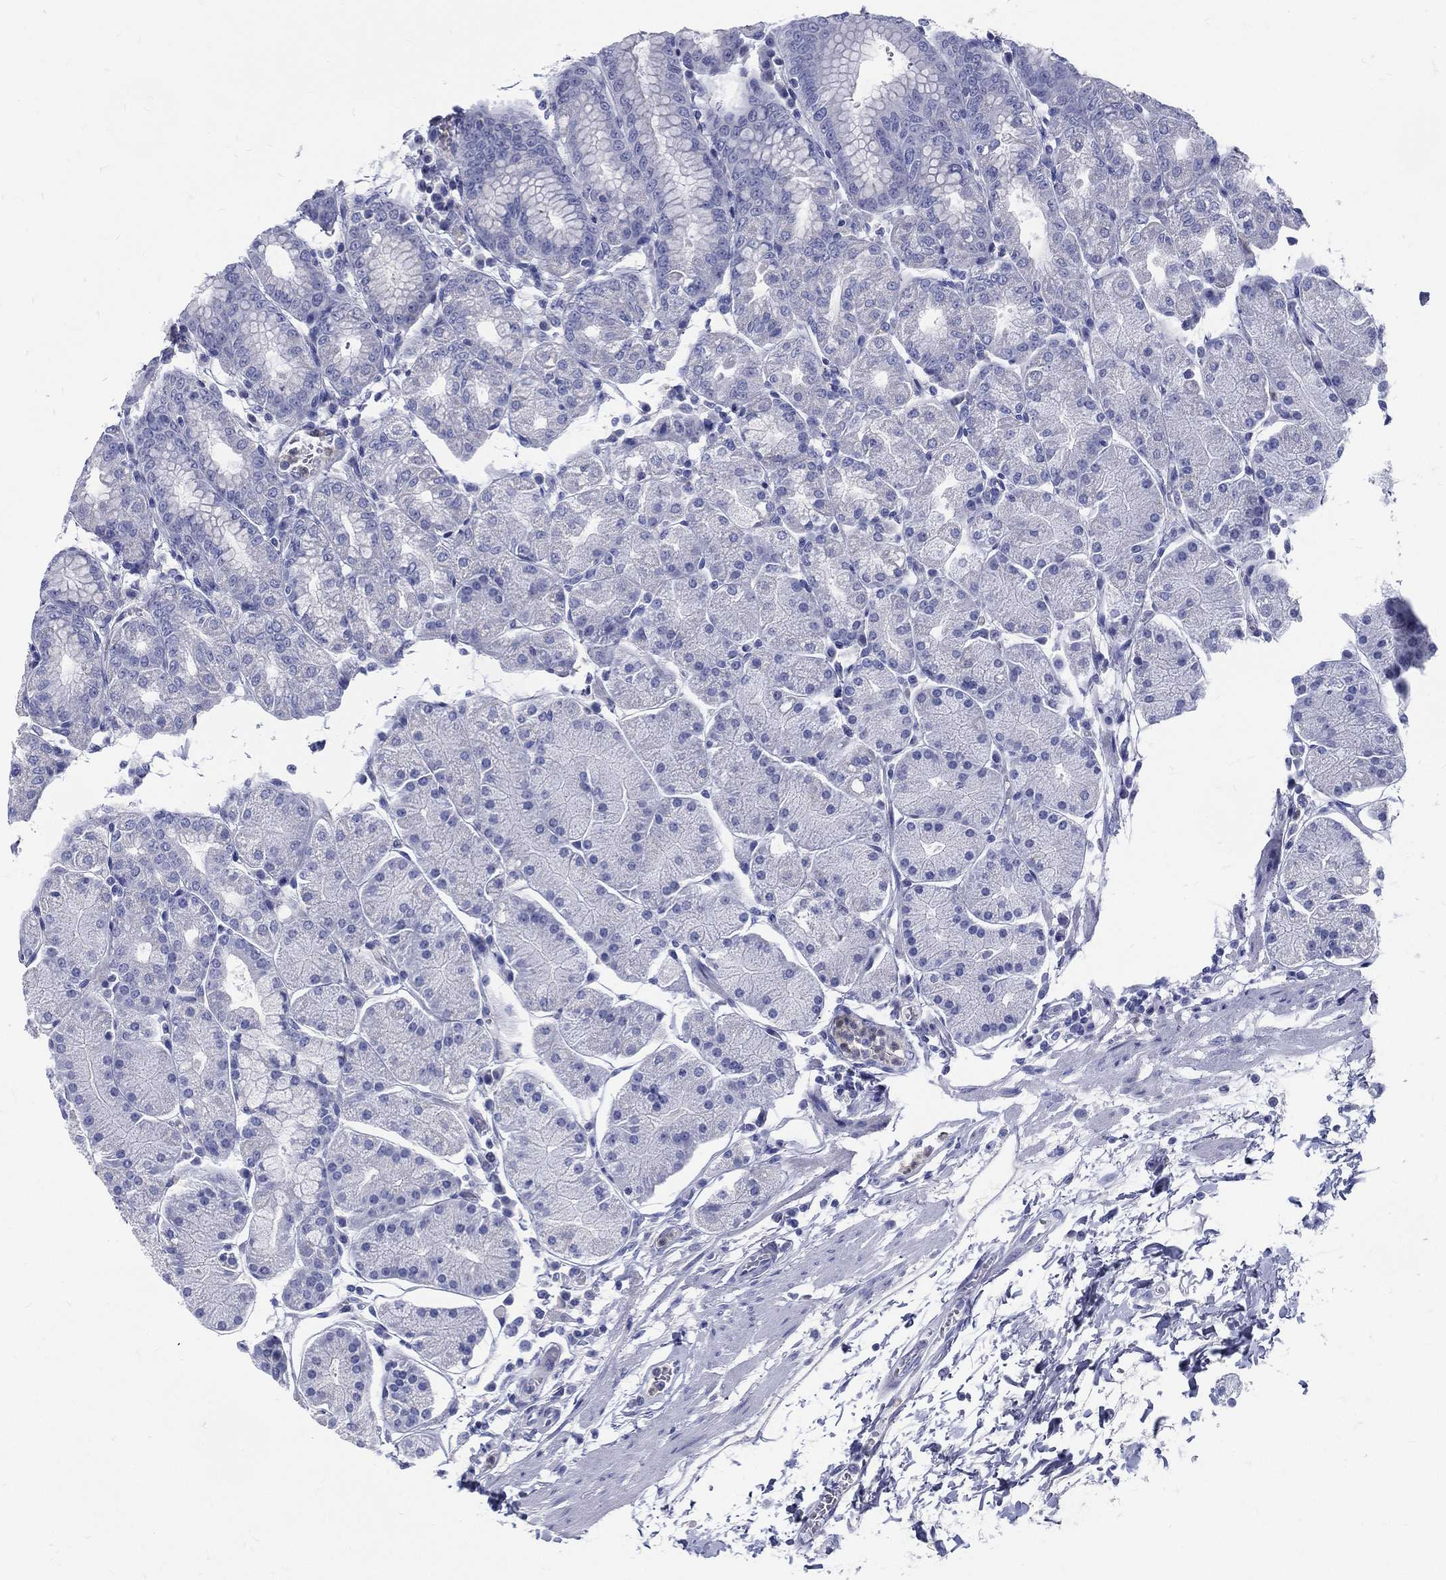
{"staining": {"intensity": "negative", "quantity": "none", "location": "none"}, "tissue": "stomach", "cell_type": "Glandular cells", "image_type": "normal", "snomed": [{"axis": "morphology", "description": "Normal tissue, NOS"}, {"axis": "topography", "description": "Stomach"}], "caption": "An immunohistochemistry (IHC) histopathology image of normal stomach is shown. There is no staining in glandular cells of stomach. (Stains: DAB (3,3'-diaminobenzidine) immunohistochemistry (IHC) with hematoxylin counter stain, Microscopy: brightfield microscopy at high magnification).", "gene": "DEFB121", "patient": {"sex": "male", "age": 54}}